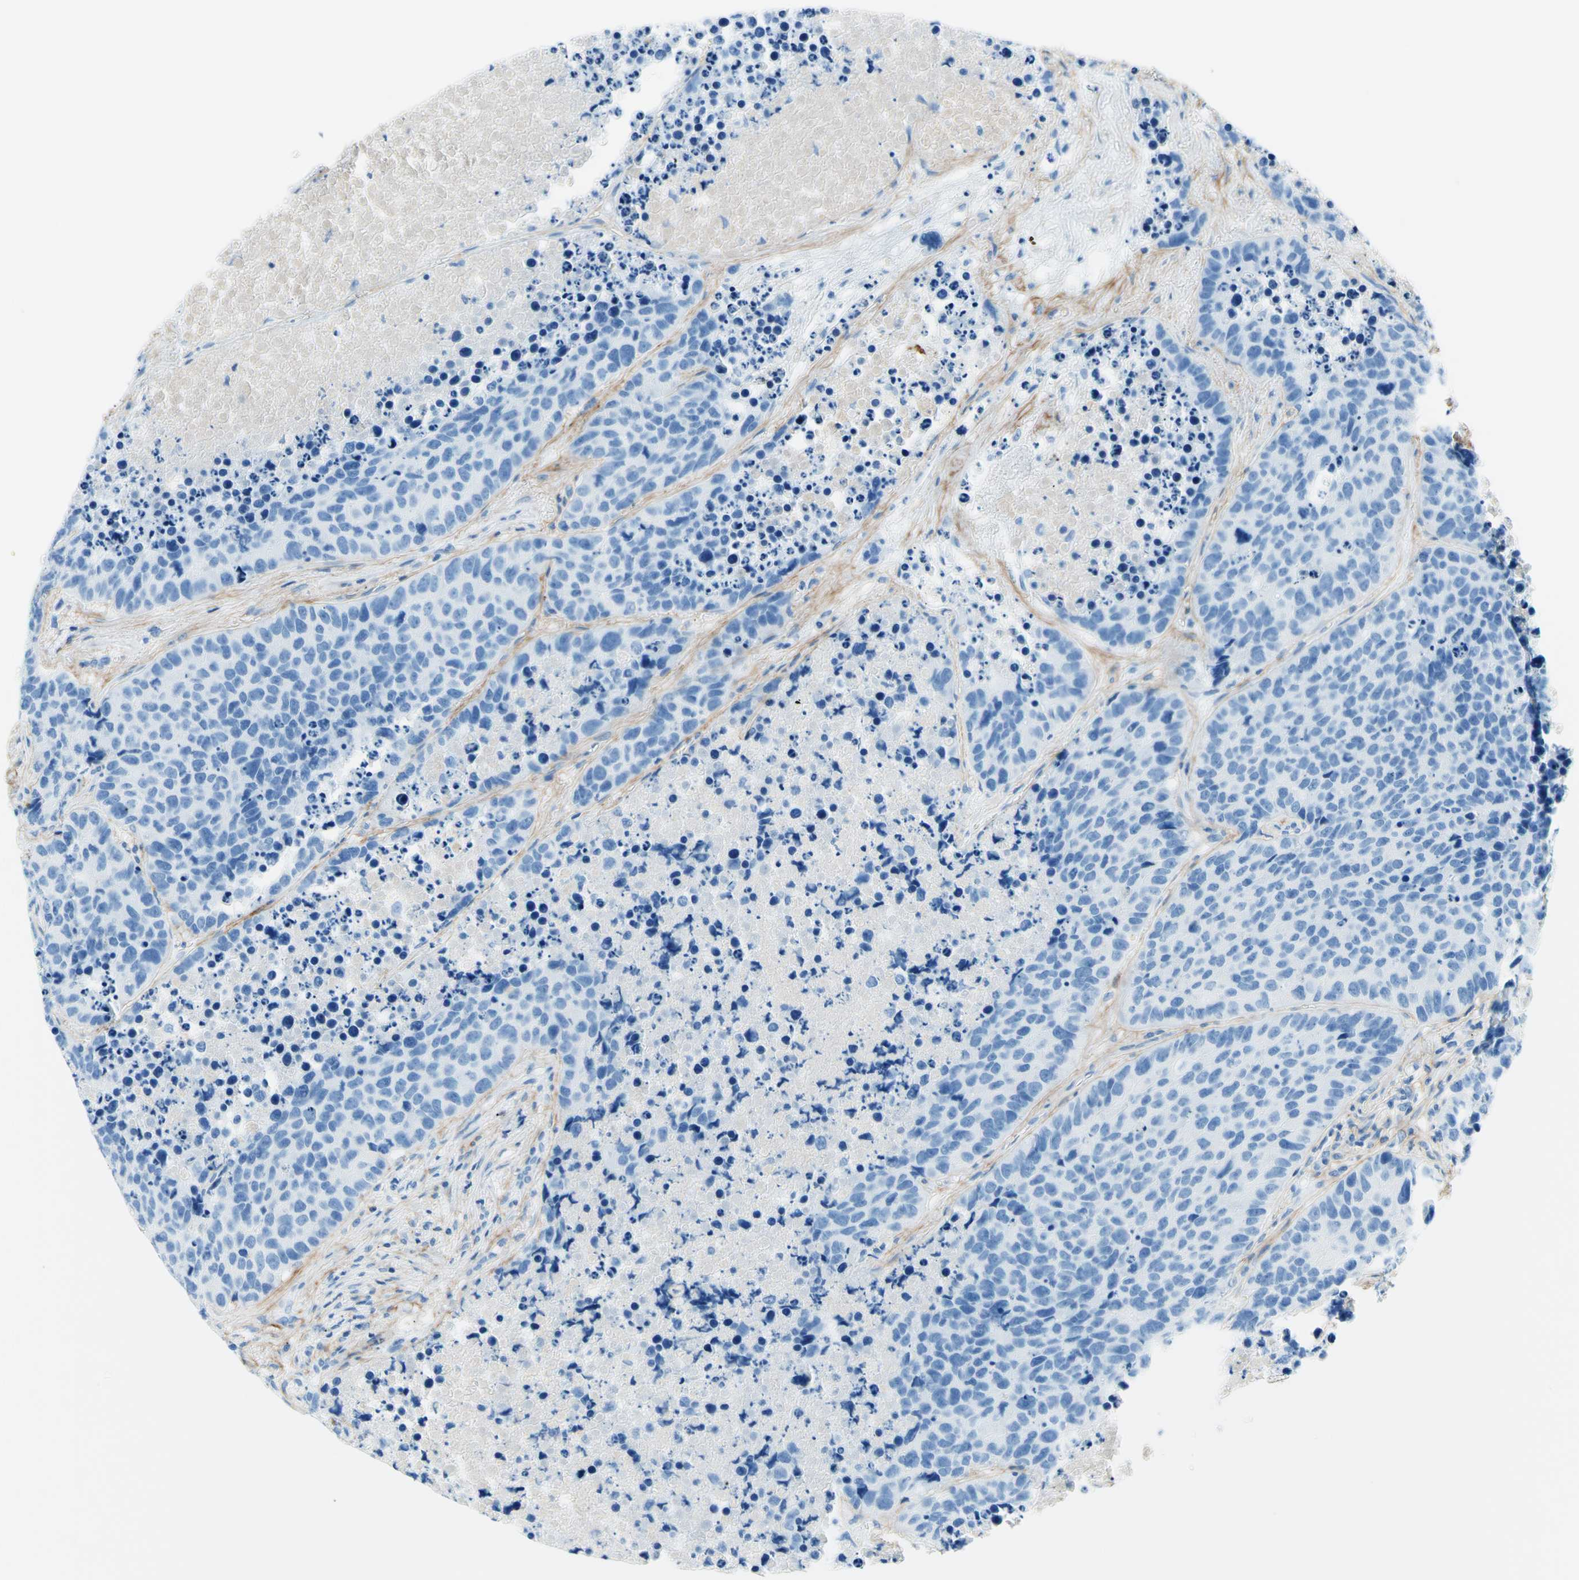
{"staining": {"intensity": "negative", "quantity": "none", "location": "none"}, "tissue": "carcinoid", "cell_type": "Tumor cells", "image_type": "cancer", "snomed": [{"axis": "morphology", "description": "Carcinoid, malignant, NOS"}, {"axis": "topography", "description": "Lung"}], "caption": "Tumor cells are negative for protein expression in human carcinoid.", "gene": "MFAP5", "patient": {"sex": "male", "age": 60}}